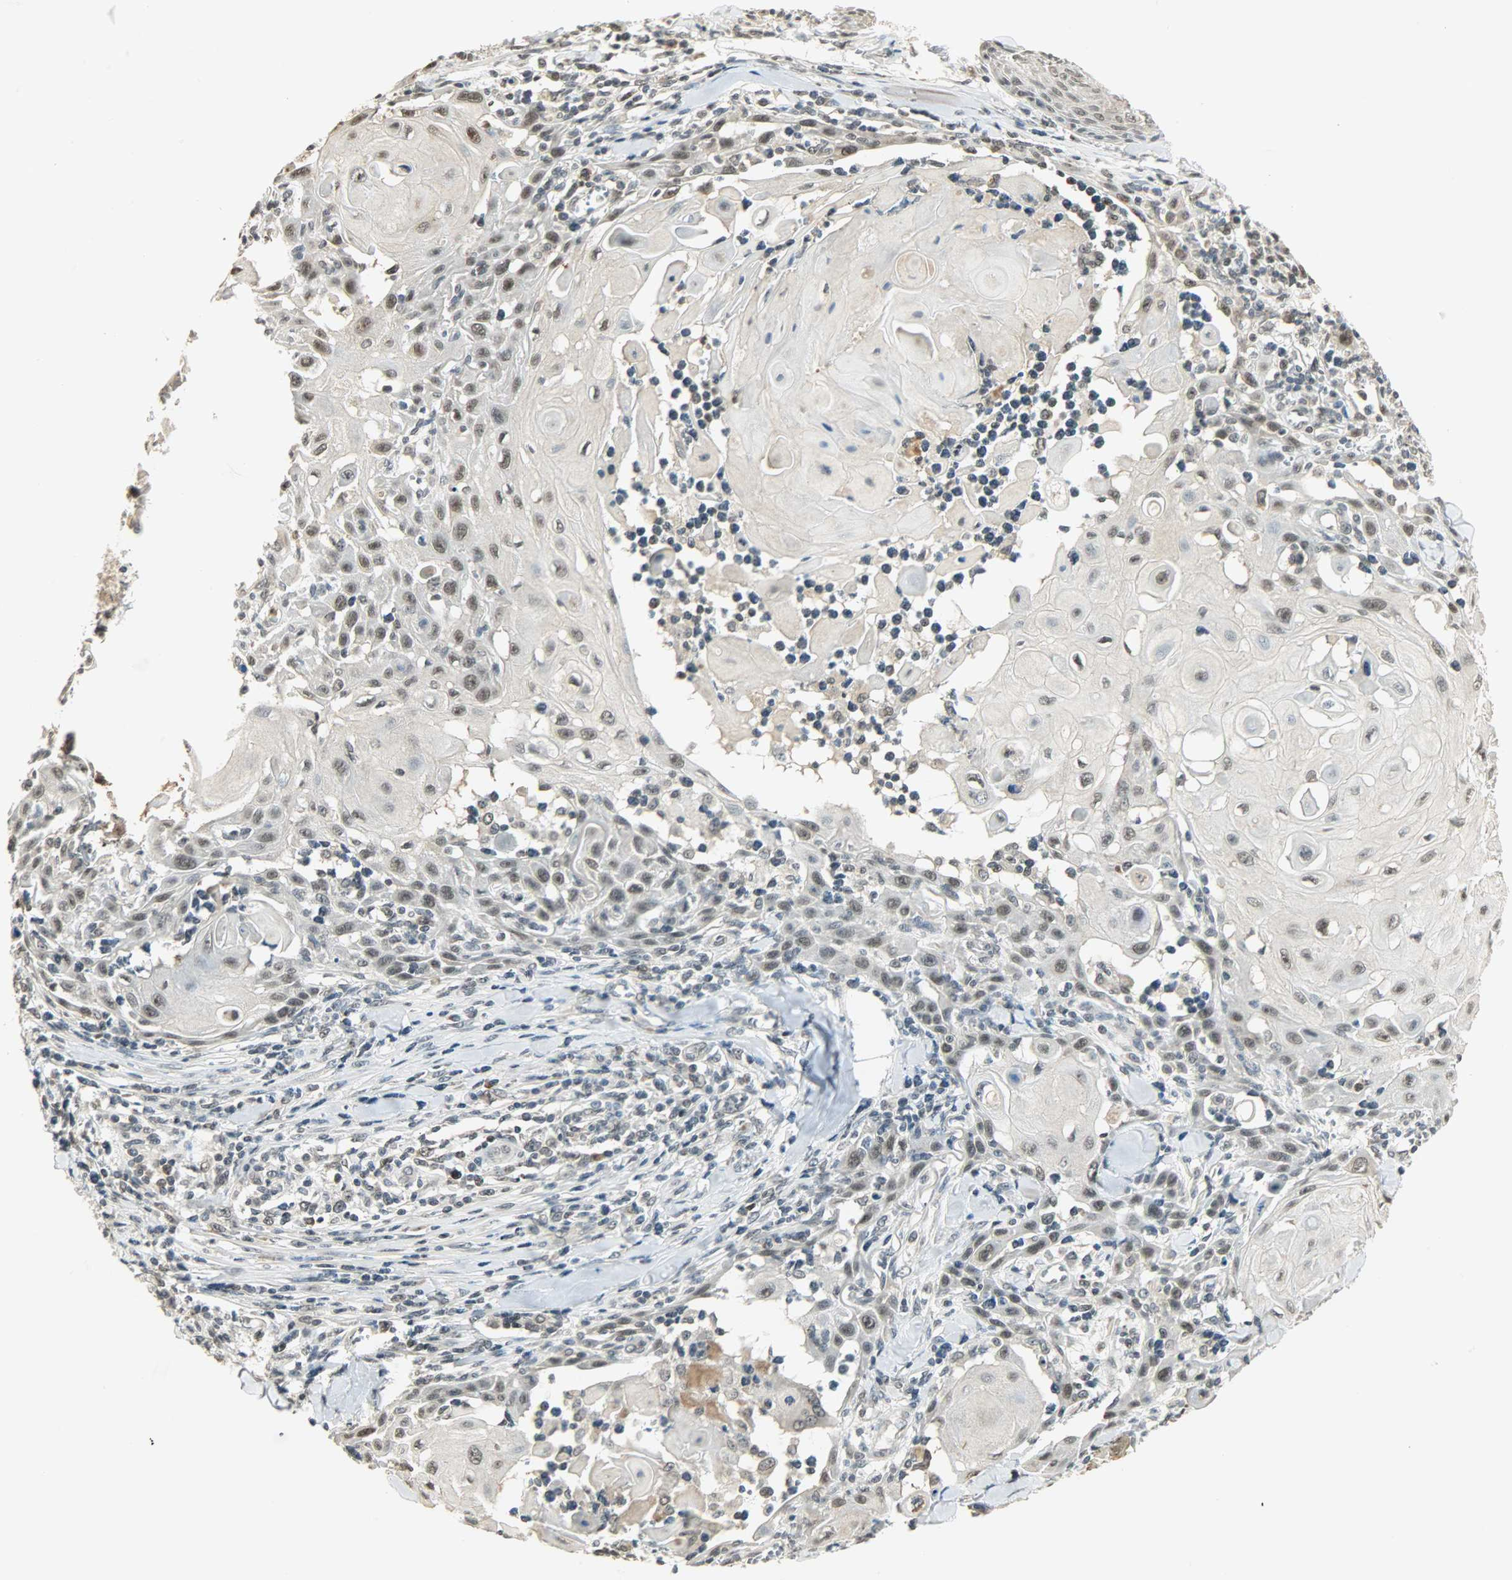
{"staining": {"intensity": "weak", "quantity": "25%-75%", "location": "nuclear"}, "tissue": "skin cancer", "cell_type": "Tumor cells", "image_type": "cancer", "snomed": [{"axis": "morphology", "description": "Squamous cell carcinoma, NOS"}, {"axis": "topography", "description": "Skin"}], "caption": "Protein staining of skin squamous cell carcinoma tissue reveals weak nuclear positivity in about 25%-75% of tumor cells.", "gene": "SMARCA5", "patient": {"sex": "male", "age": 24}}